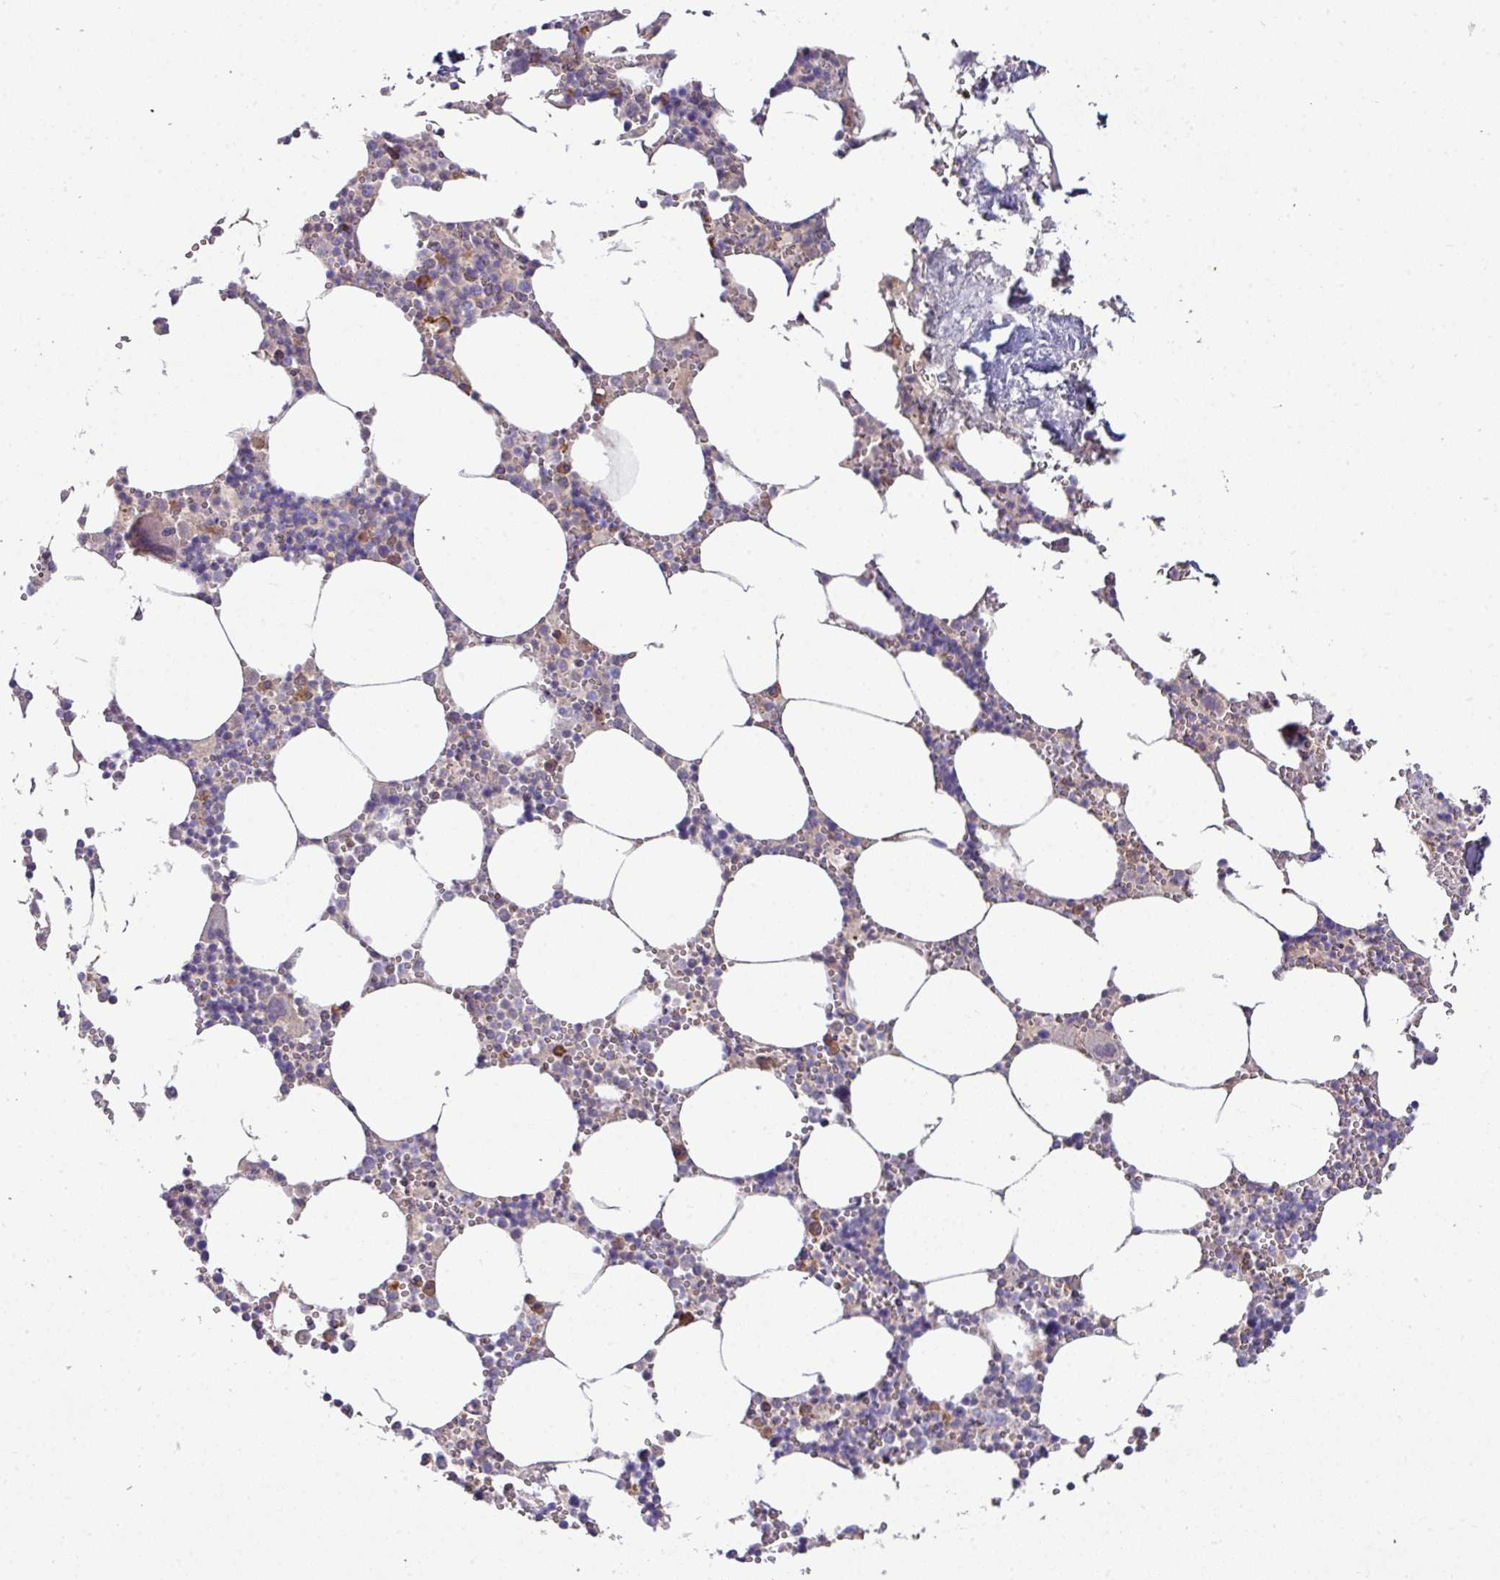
{"staining": {"intensity": "negative", "quantity": "none", "location": "none"}, "tissue": "bone marrow", "cell_type": "Hematopoietic cells", "image_type": "normal", "snomed": [{"axis": "morphology", "description": "Normal tissue, NOS"}, {"axis": "topography", "description": "Bone marrow"}], "caption": "Protein analysis of benign bone marrow demonstrates no significant expression in hematopoietic cells. The staining is performed using DAB brown chromogen with nuclei counter-stained in using hematoxylin.", "gene": "SLAMF6", "patient": {"sex": "male", "age": 54}}